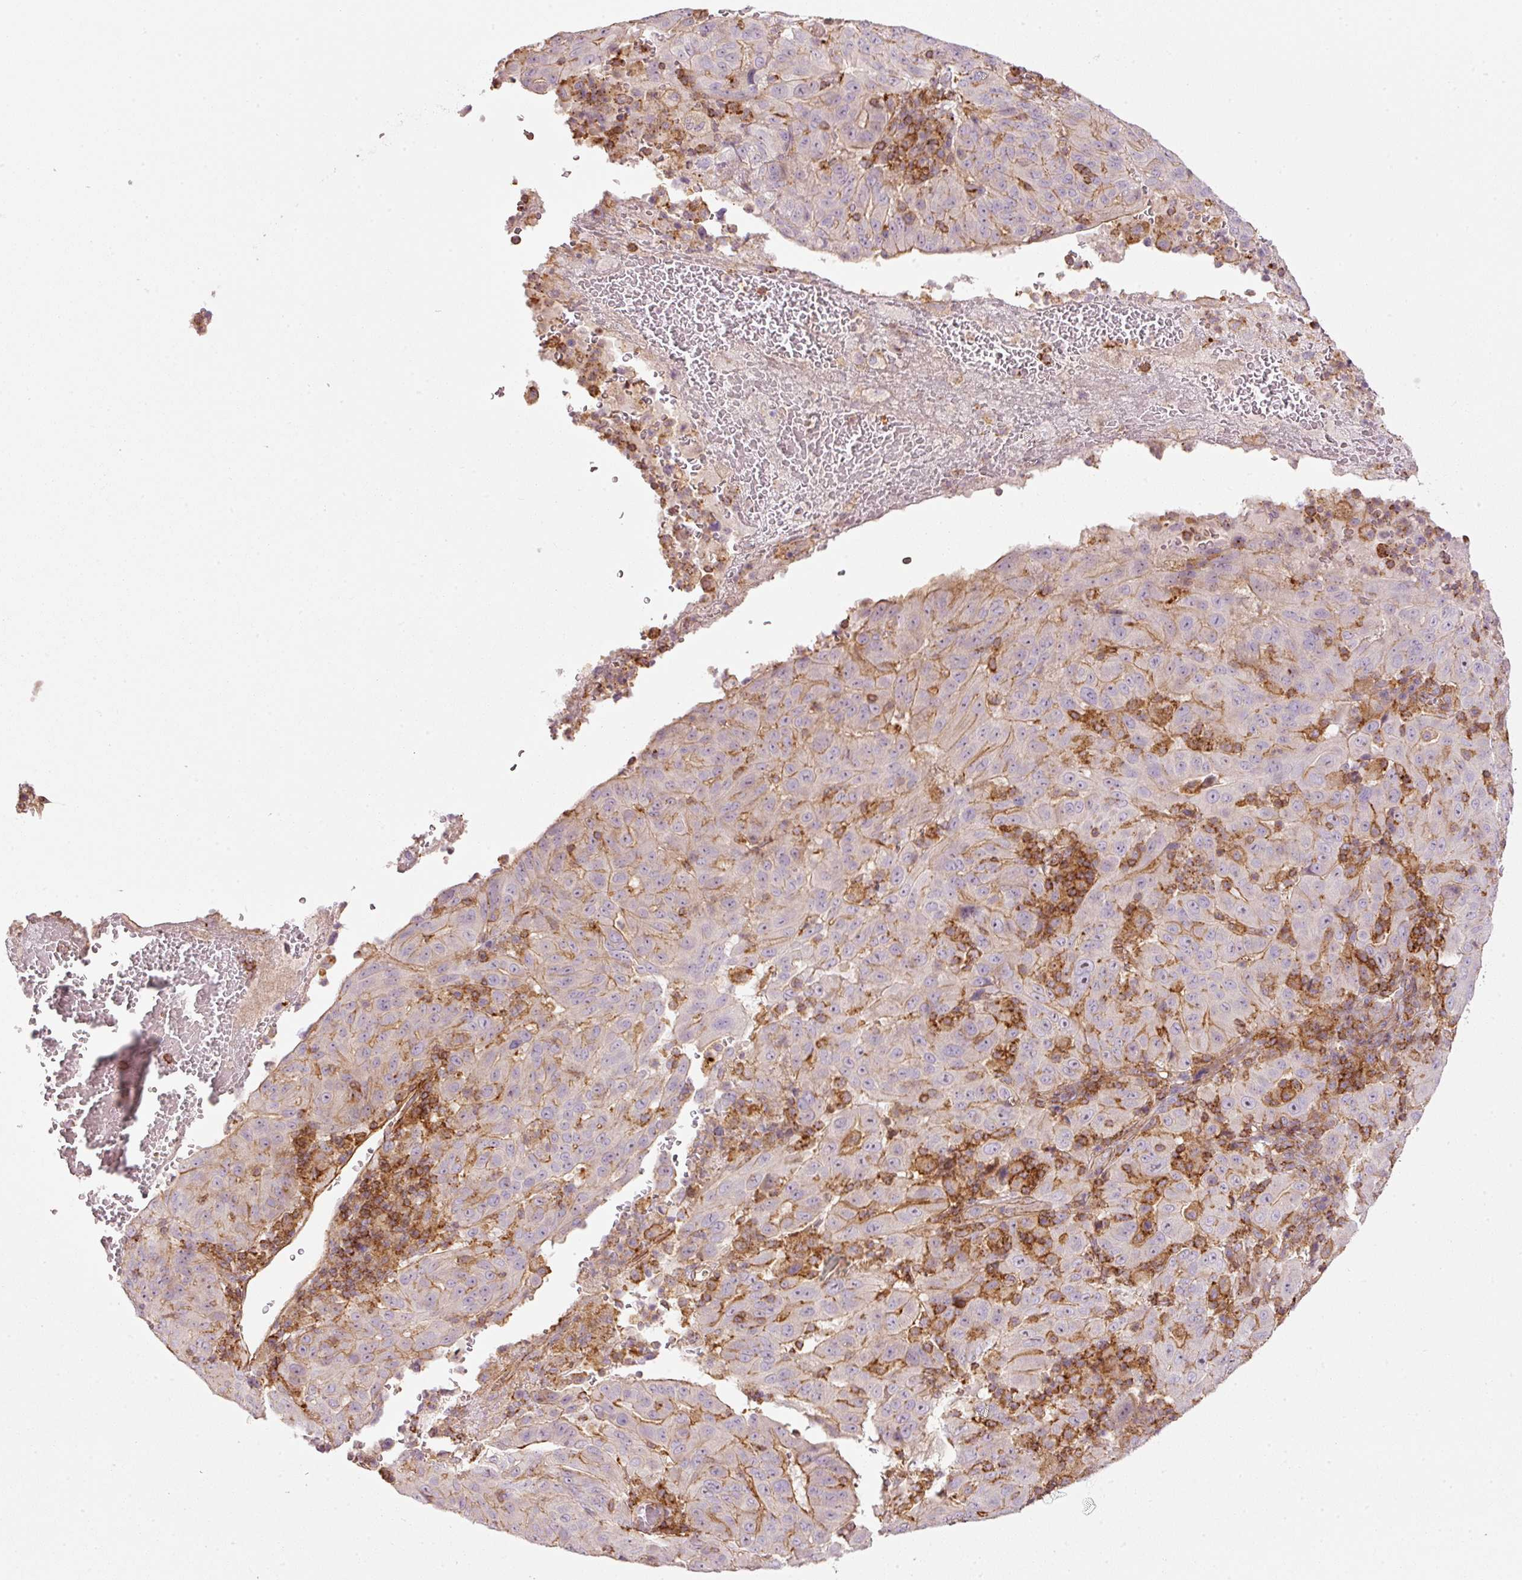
{"staining": {"intensity": "negative", "quantity": "none", "location": "none"}, "tissue": "pancreatic cancer", "cell_type": "Tumor cells", "image_type": "cancer", "snomed": [{"axis": "morphology", "description": "Adenocarcinoma, NOS"}, {"axis": "topography", "description": "Pancreas"}], "caption": "DAB (3,3'-diaminobenzidine) immunohistochemical staining of human adenocarcinoma (pancreatic) shows no significant positivity in tumor cells.", "gene": "SIPA1", "patient": {"sex": "male", "age": 63}}